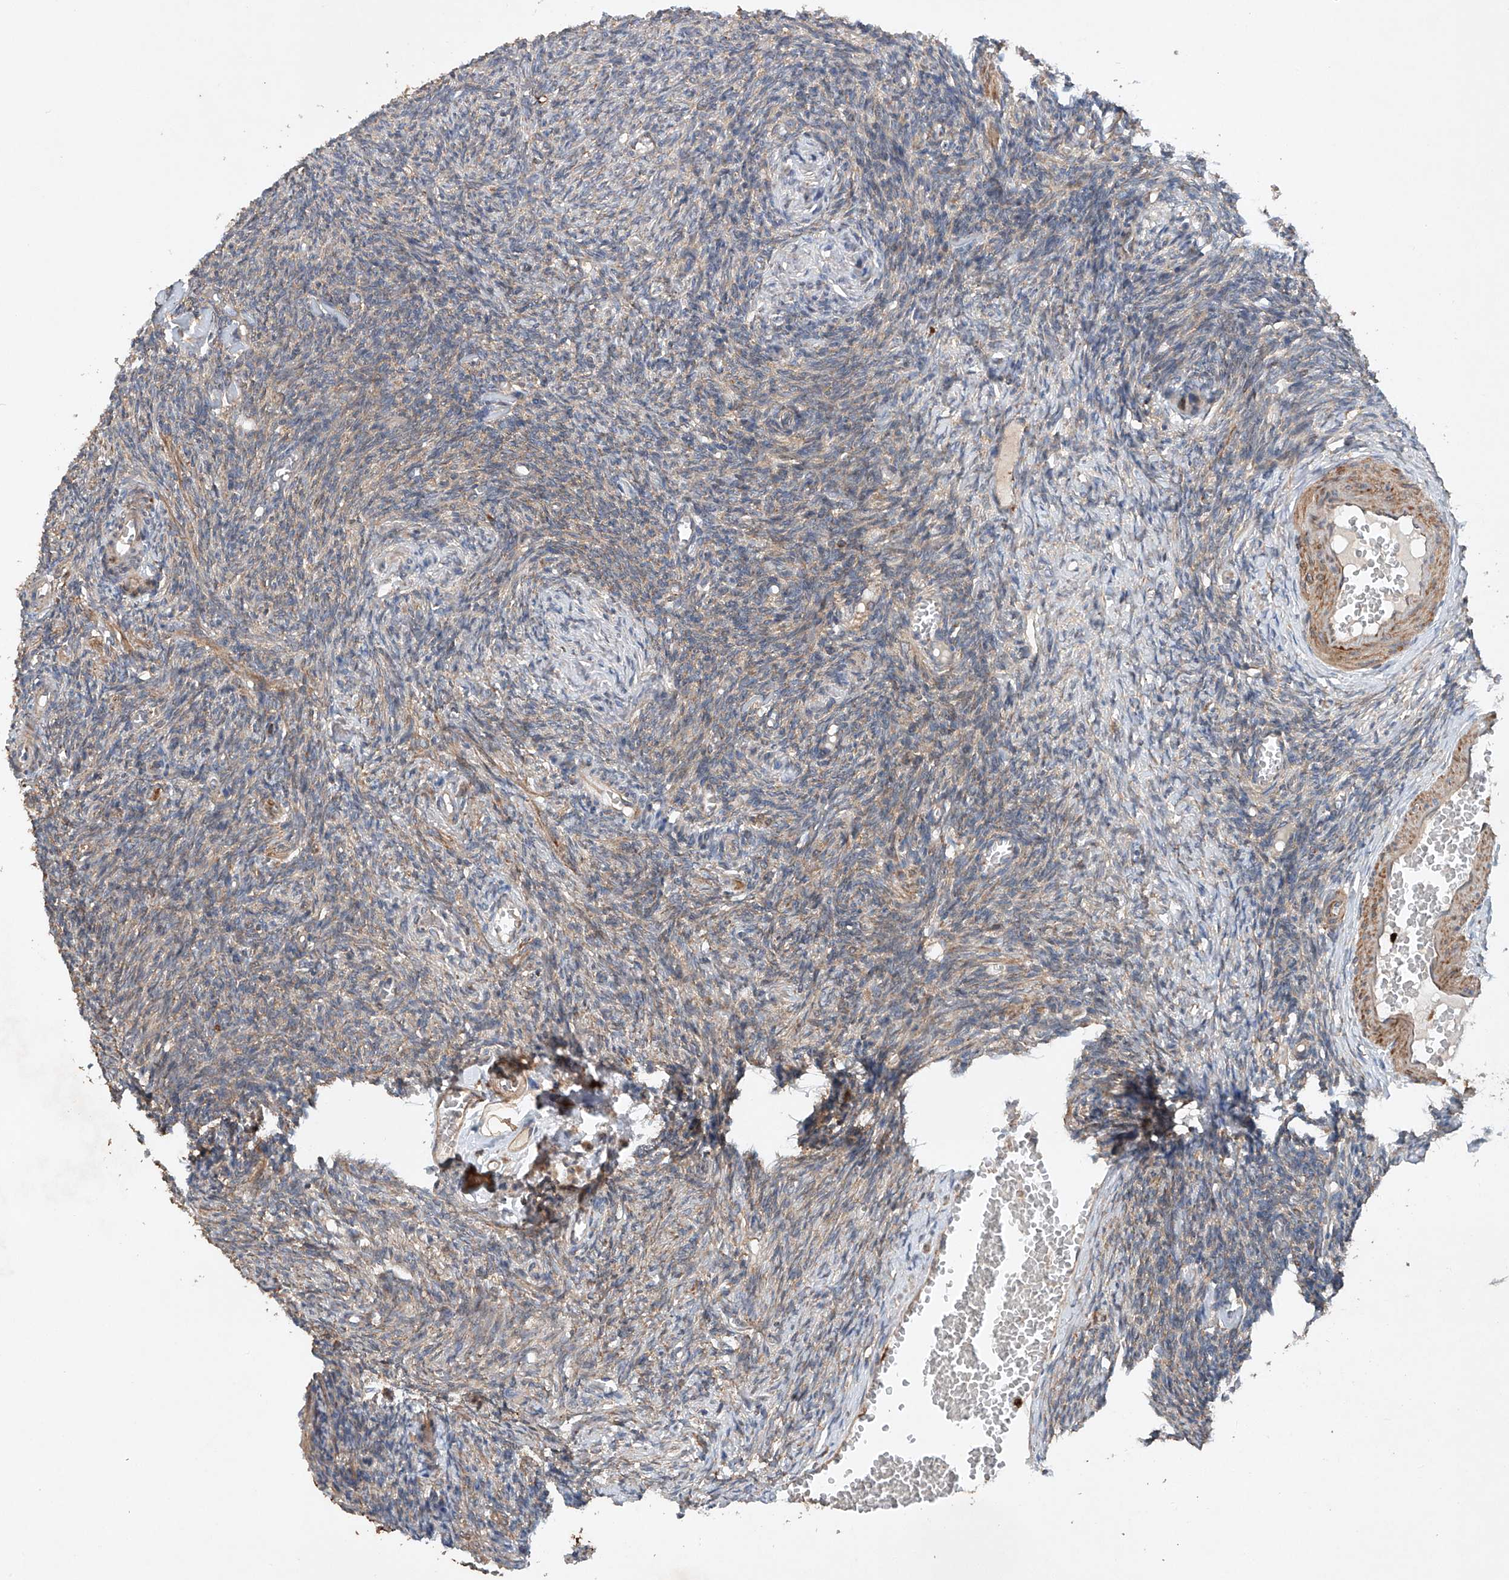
{"staining": {"intensity": "weak", "quantity": "25%-75%", "location": "cytoplasmic/membranous"}, "tissue": "ovary", "cell_type": "Ovarian stroma cells", "image_type": "normal", "snomed": [{"axis": "morphology", "description": "Normal tissue, NOS"}, {"axis": "topography", "description": "Ovary"}], "caption": "An IHC photomicrograph of benign tissue is shown. Protein staining in brown highlights weak cytoplasmic/membranous positivity in ovary within ovarian stroma cells.", "gene": "CEP85L", "patient": {"sex": "female", "age": 27}}